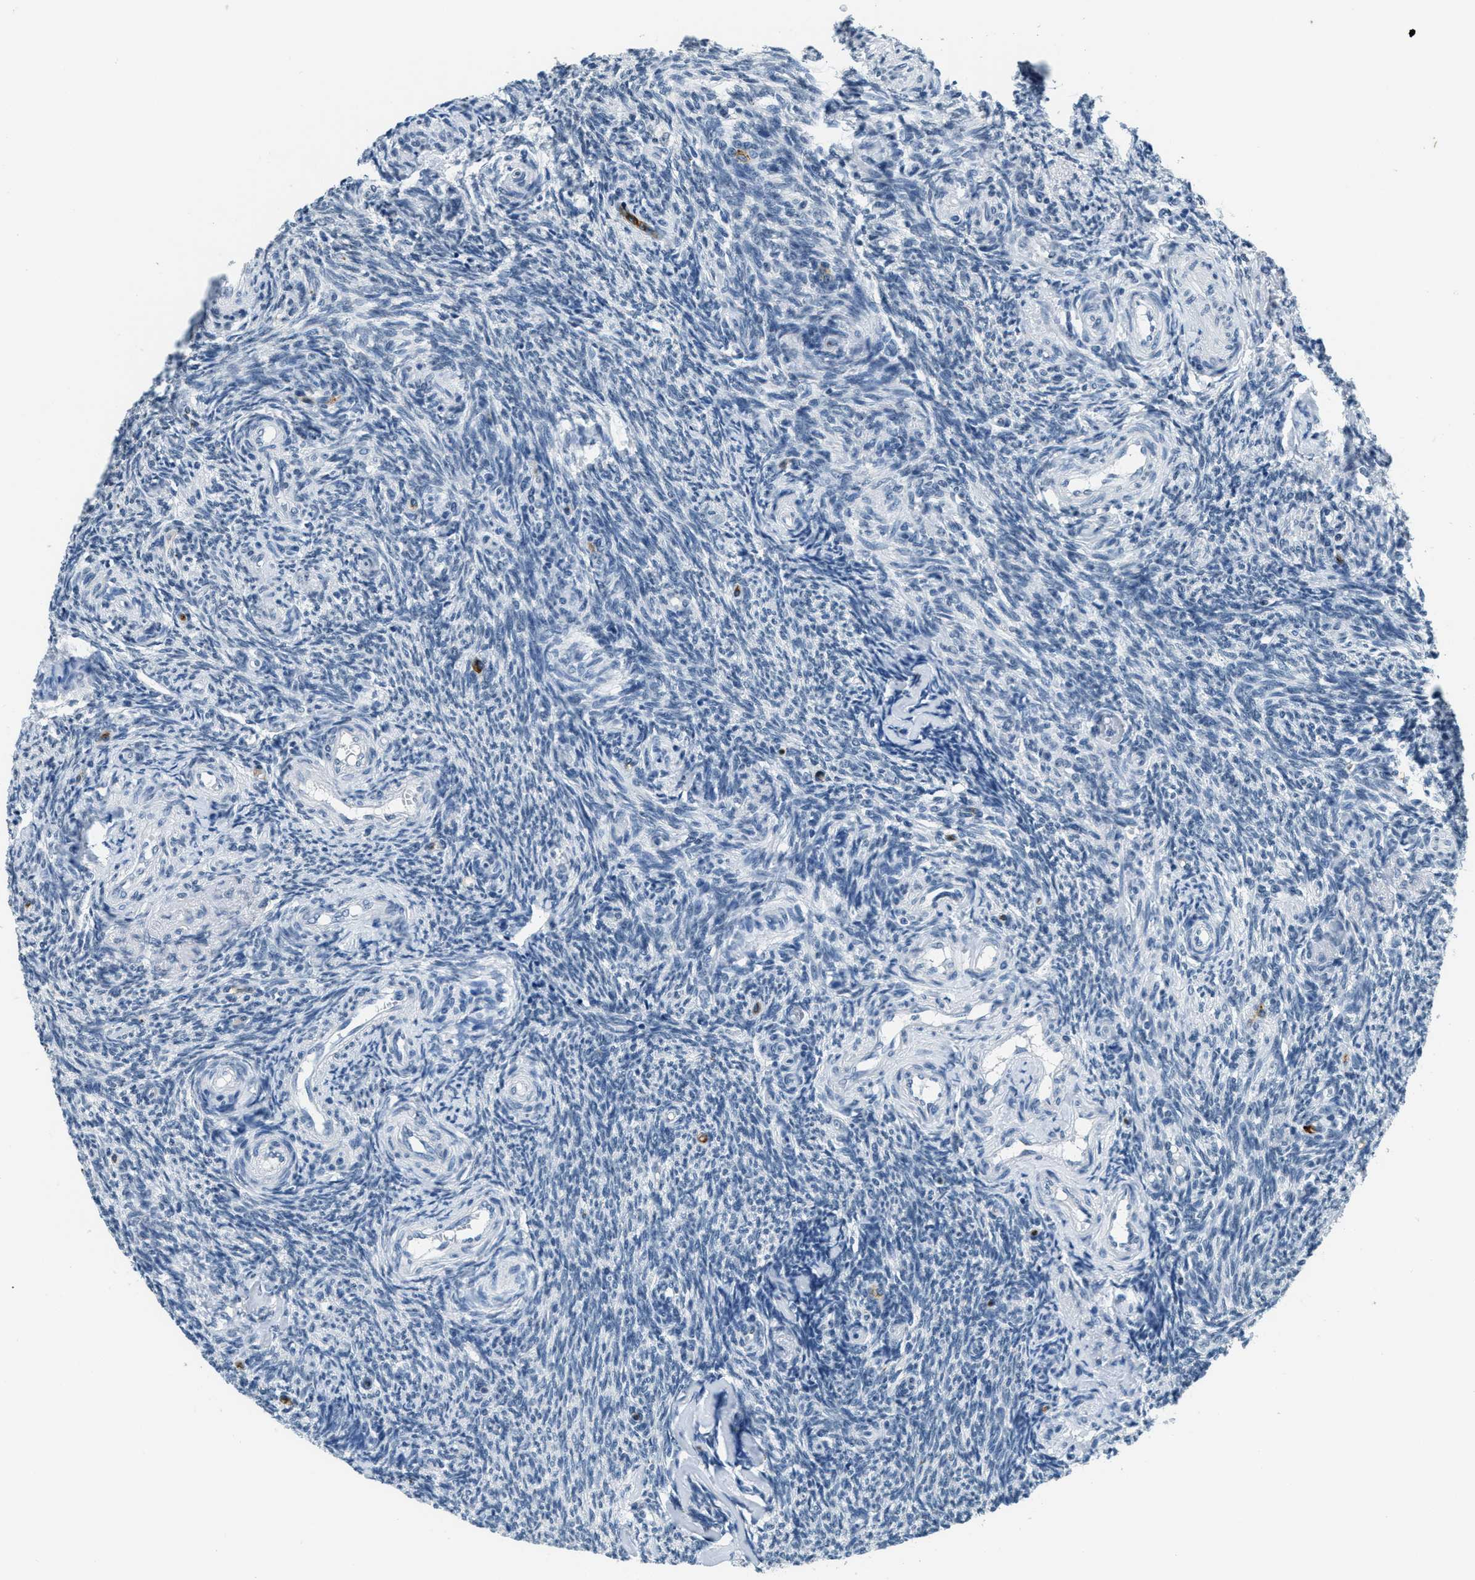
{"staining": {"intensity": "negative", "quantity": "none", "location": "none"}, "tissue": "ovary", "cell_type": "Ovarian stroma cells", "image_type": "normal", "snomed": [{"axis": "morphology", "description": "Normal tissue, NOS"}, {"axis": "topography", "description": "Ovary"}], "caption": "Immunohistochemistry image of benign ovary: ovary stained with DAB (3,3'-diaminobenzidine) demonstrates no significant protein staining in ovarian stroma cells.", "gene": "CA4", "patient": {"sex": "female", "age": 41}}